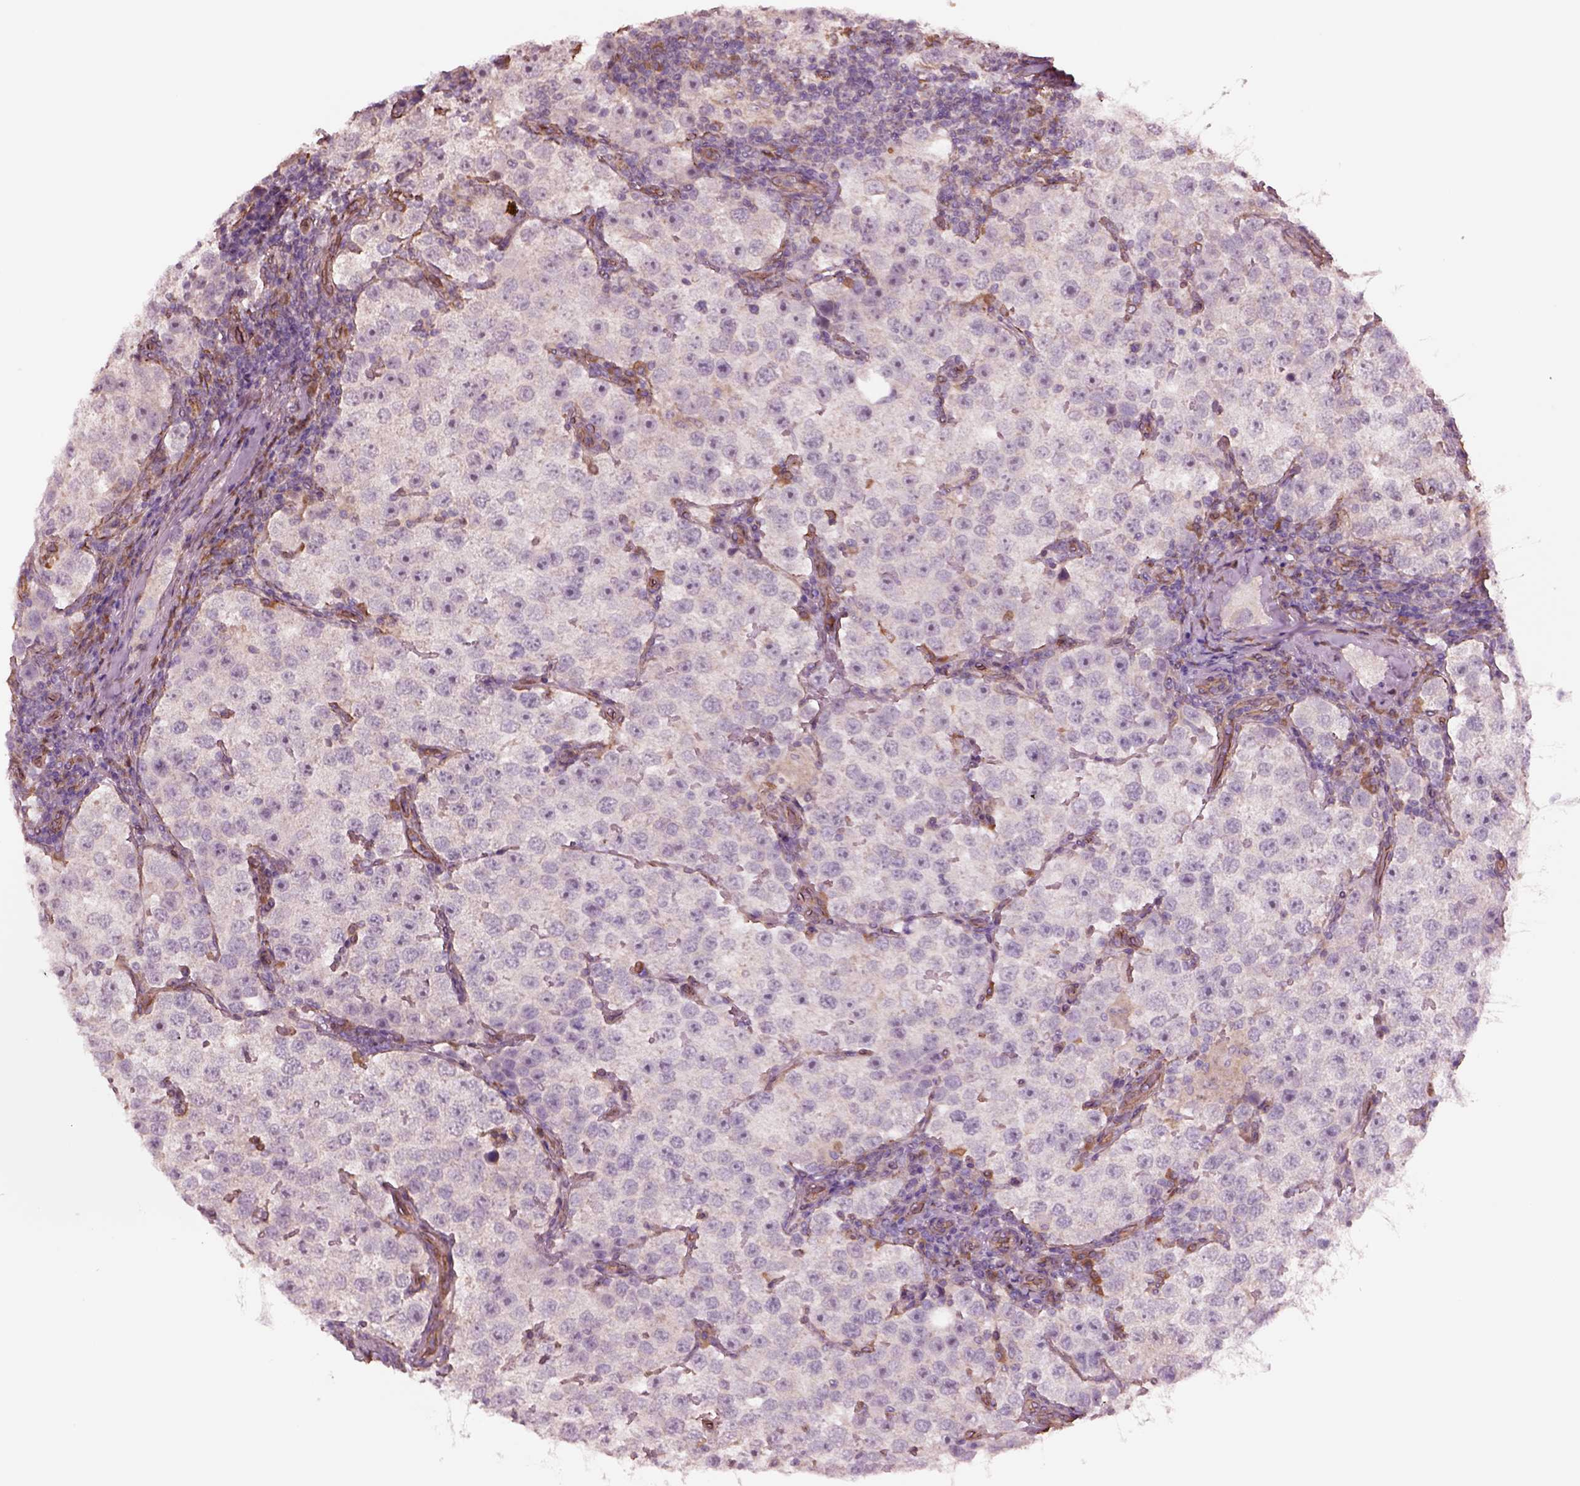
{"staining": {"intensity": "negative", "quantity": "none", "location": "none"}, "tissue": "testis cancer", "cell_type": "Tumor cells", "image_type": "cancer", "snomed": [{"axis": "morphology", "description": "Seminoma, NOS"}, {"axis": "topography", "description": "Testis"}], "caption": "The photomicrograph displays no staining of tumor cells in testis seminoma.", "gene": "HTR1B", "patient": {"sex": "male", "age": 37}}